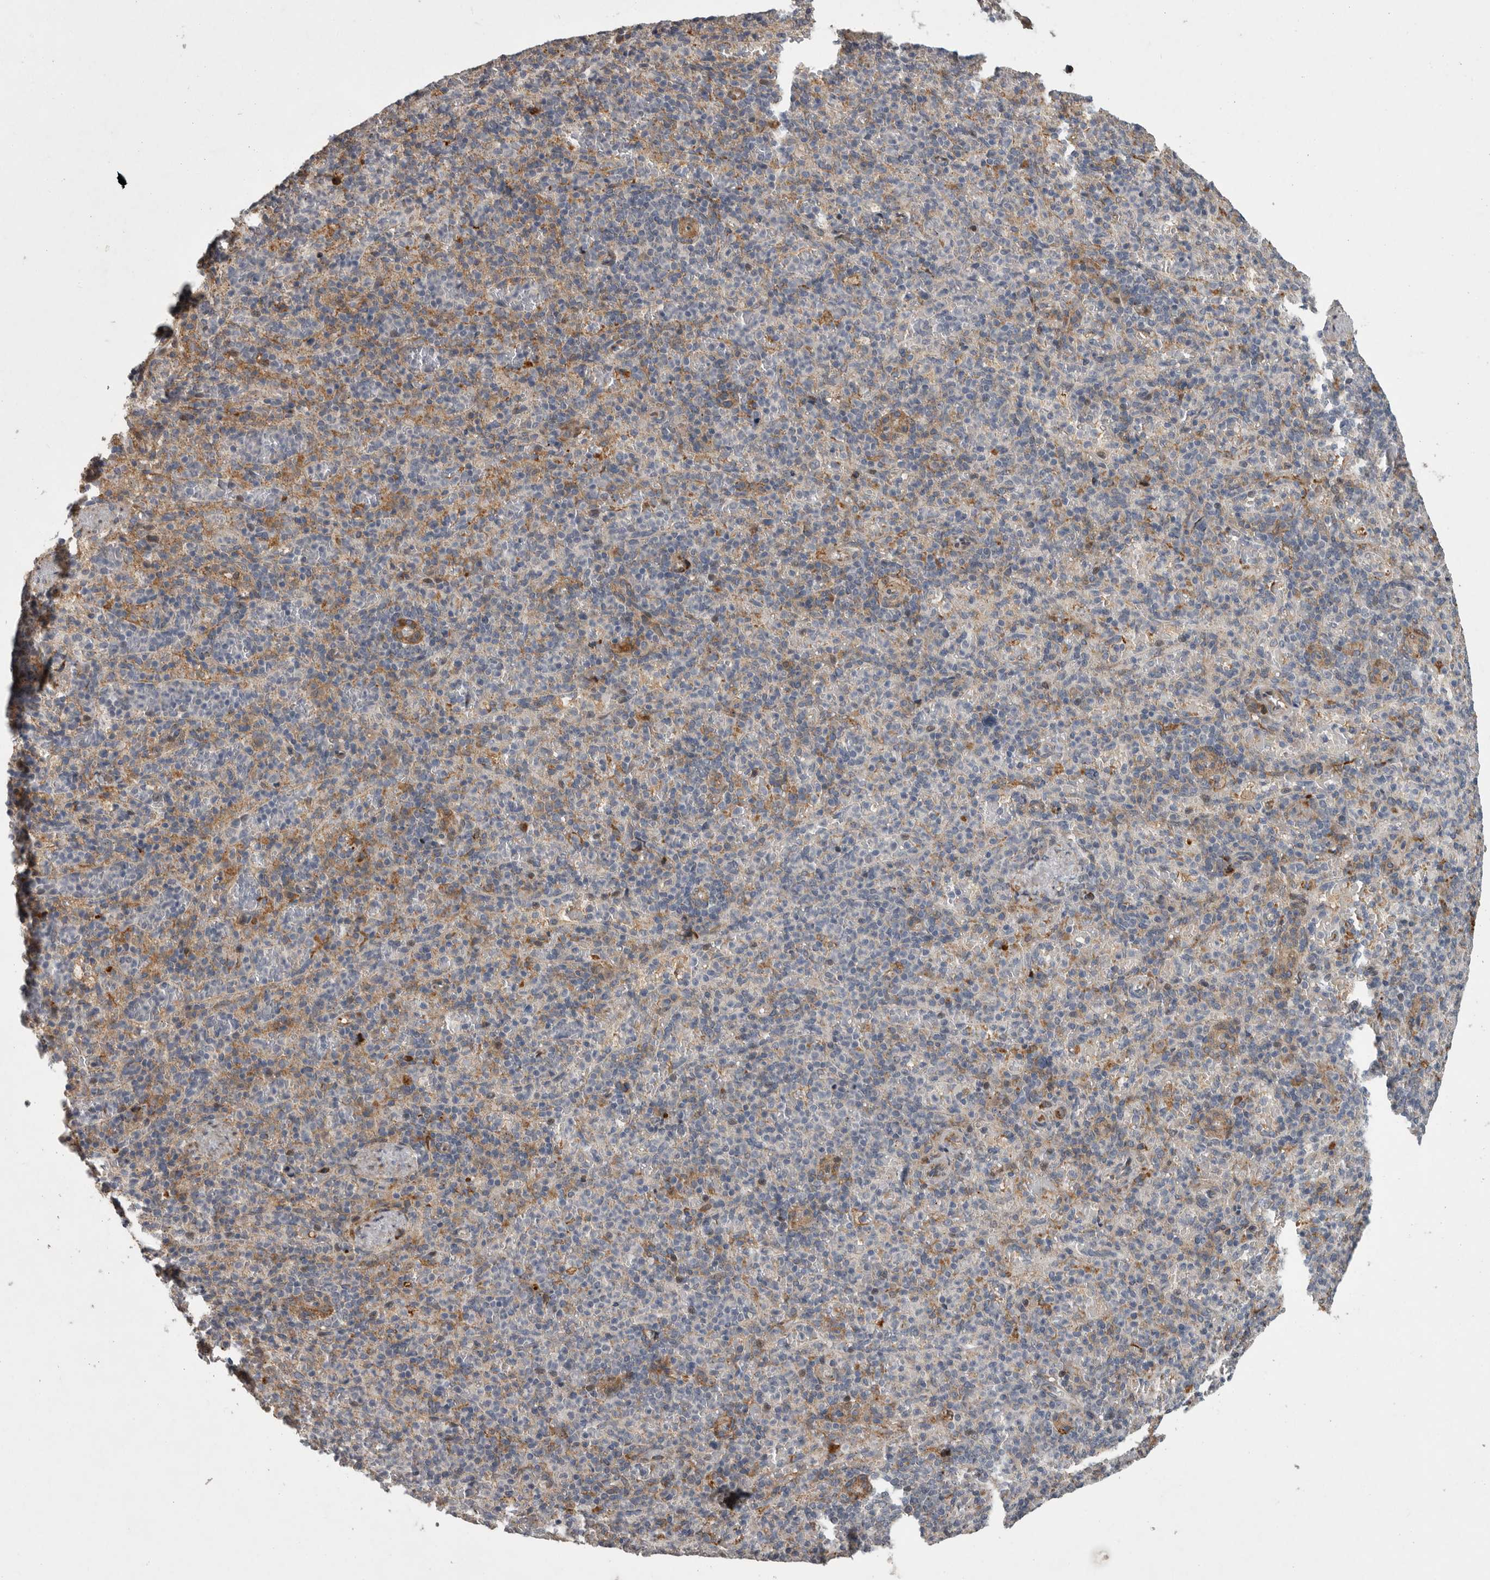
{"staining": {"intensity": "weak", "quantity": "<25%", "location": "cytoplasmic/membranous"}, "tissue": "spleen", "cell_type": "Cells in red pulp", "image_type": "normal", "snomed": [{"axis": "morphology", "description": "Normal tissue, NOS"}, {"axis": "topography", "description": "Spleen"}], "caption": "Spleen stained for a protein using immunohistochemistry (IHC) exhibits no staining cells in red pulp.", "gene": "MPDZ", "patient": {"sex": "female", "age": 74}}